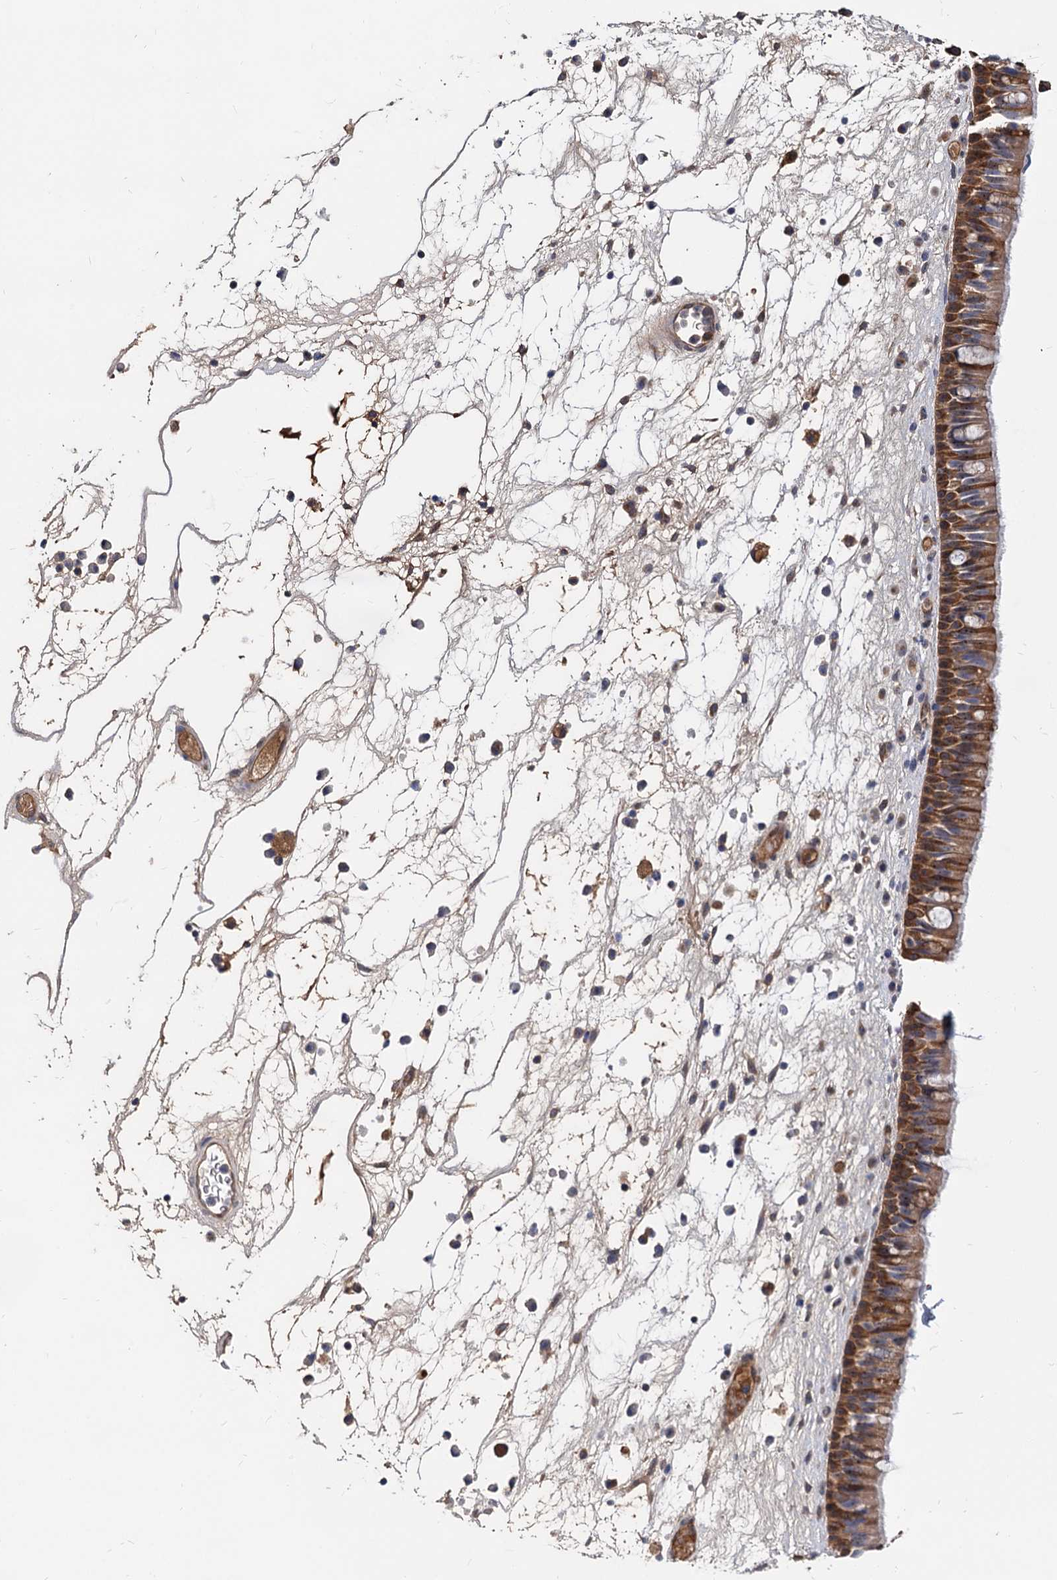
{"staining": {"intensity": "moderate", "quantity": ">75%", "location": "cytoplasmic/membranous"}, "tissue": "nasopharynx", "cell_type": "Respiratory epithelial cells", "image_type": "normal", "snomed": [{"axis": "morphology", "description": "Normal tissue, NOS"}, {"axis": "morphology", "description": "Inflammation, NOS"}, {"axis": "morphology", "description": "Malignant melanoma, Metastatic site"}, {"axis": "topography", "description": "Nasopharynx"}], "caption": "DAB (3,3'-diaminobenzidine) immunohistochemical staining of normal nasopharynx exhibits moderate cytoplasmic/membranous protein expression in about >75% of respiratory epithelial cells.", "gene": "SNX15", "patient": {"sex": "male", "age": 70}}